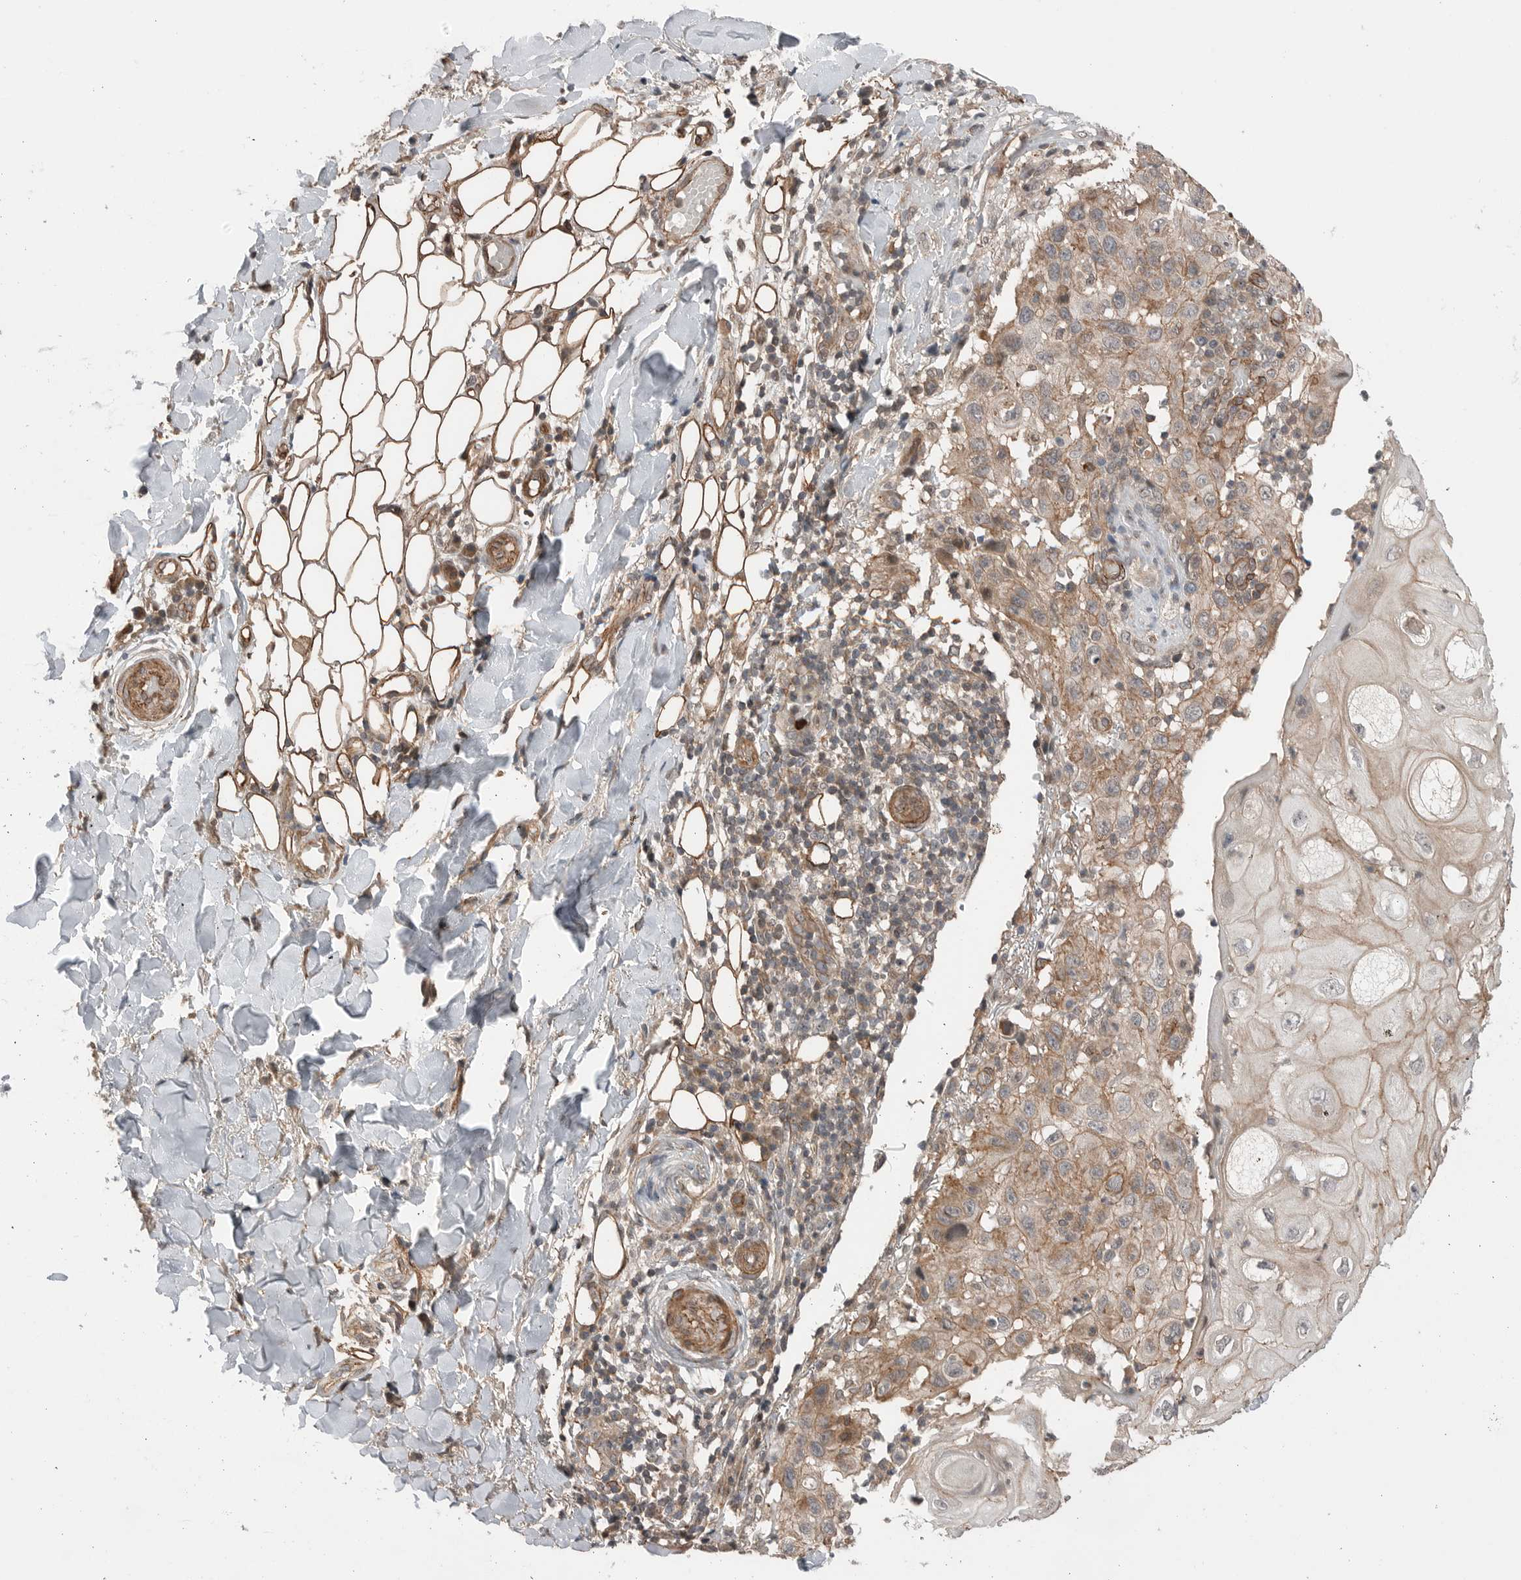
{"staining": {"intensity": "weak", "quantity": "25%-75%", "location": "cytoplasmic/membranous"}, "tissue": "skin cancer", "cell_type": "Tumor cells", "image_type": "cancer", "snomed": [{"axis": "morphology", "description": "Normal tissue, NOS"}, {"axis": "morphology", "description": "Squamous cell carcinoma, NOS"}, {"axis": "topography", "description": "Skin"}], "caption": "Weak cytoplasmic/membranous positivity is seen in about 25%-75% of tumor cells in skin cancer (squamous cell carcinoma).", "gene": "PEAK1", "patient": {"sex": "female", "age": 96}}